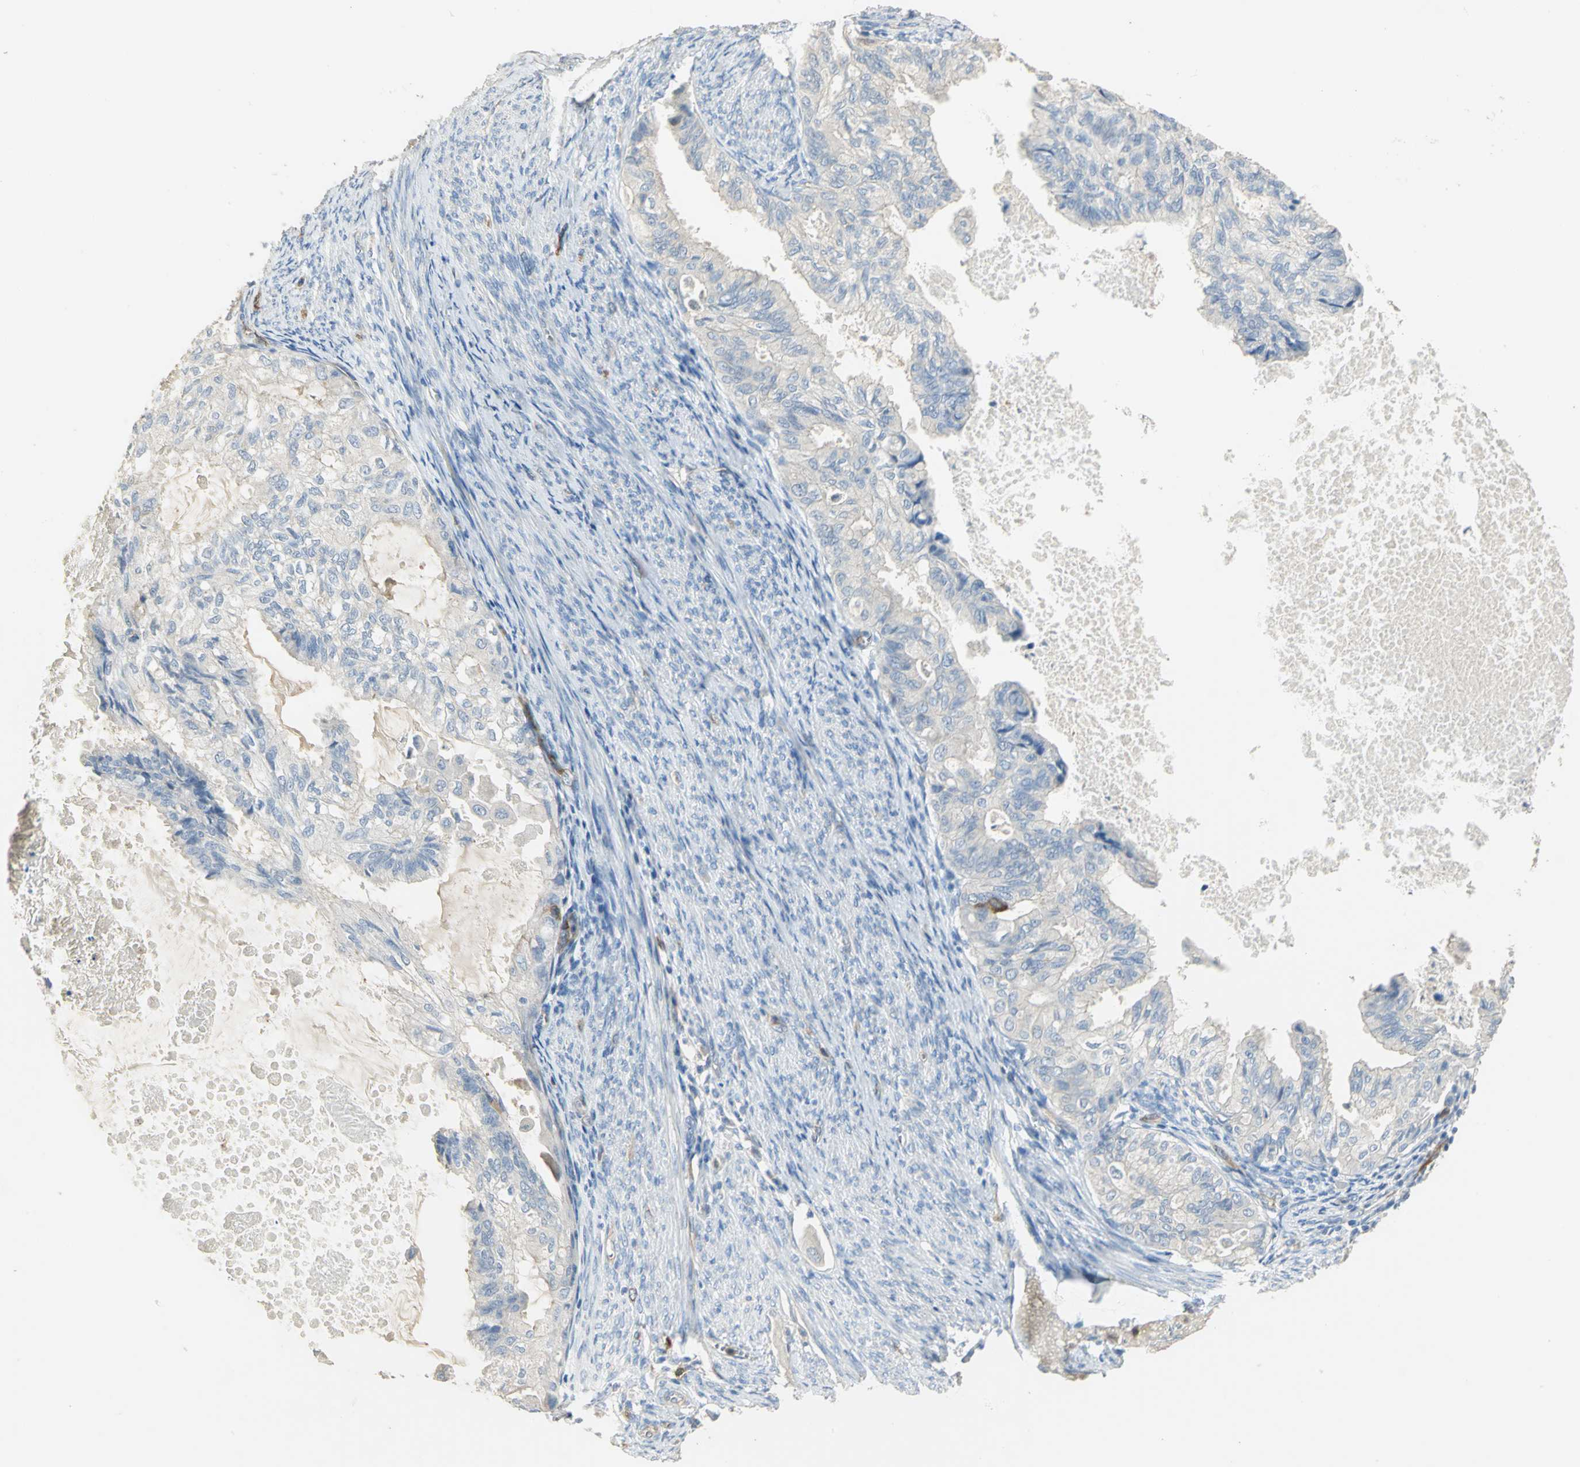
{"staining": {"intensity": "strong", "quantity": "<25%", "location": "cytoplasmic/membranous"}, "tissue": "cervical cancer", "cell_type": "Tumor cells", "image_type": "cancer", "snomed": [{"axis": "morphology", "description": "Normal tissue, NOS"}, {"axis": "morphology", "description": "Adenocarcinoma, NOS"}, {"axis": "topography", "description": "Cervix"}, {"axis": "topography", "description": "Endometrium"}], "caption": "Immunohistochemical staining of human adenocarcinoma (cervical) exhibits medium levels of strong cytoplasmic/membranous protein positivity in about <25% of tumor cells.", "gene": "DLGAP5", "patient": {"sex": "female", "age": 86}}